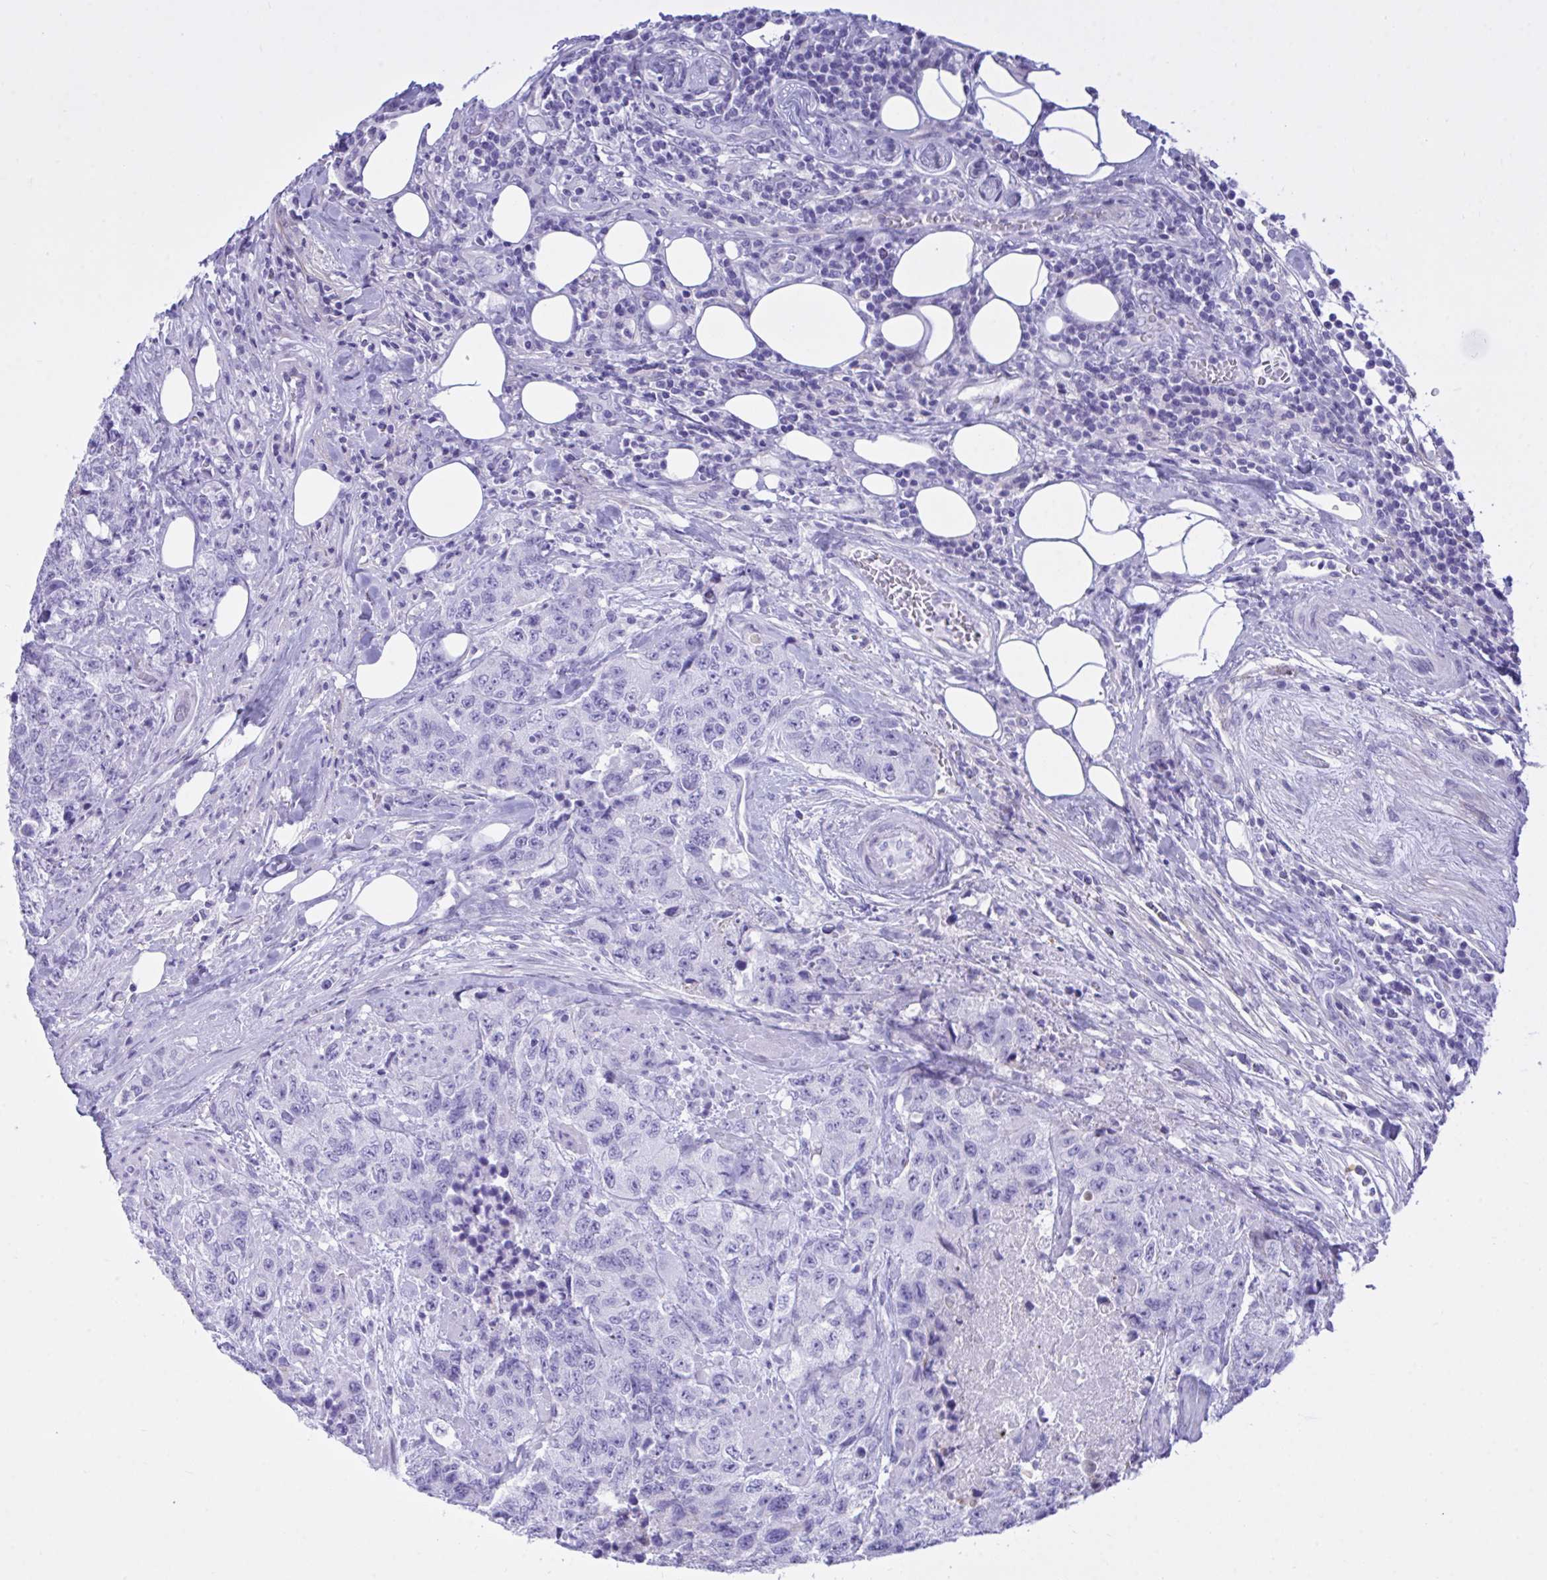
{"staining": {"intensity": "negative", "quantity": "none", "location": "none"}, "tissue": "urothelial cancer", "cell_type": "Tumor cells", "image_type": "cancer", "snomed": [{"axis": "morphology", "description": "Urothelial carcinoma, High grade"}, {"axis": "topography", "description": "Urinary bladder"}], "caption": "An image of human urothelial cancer is negative for staining in tumor cells.", "gene": "BEX5", "patient": {"sex": "female", "age": 78}}